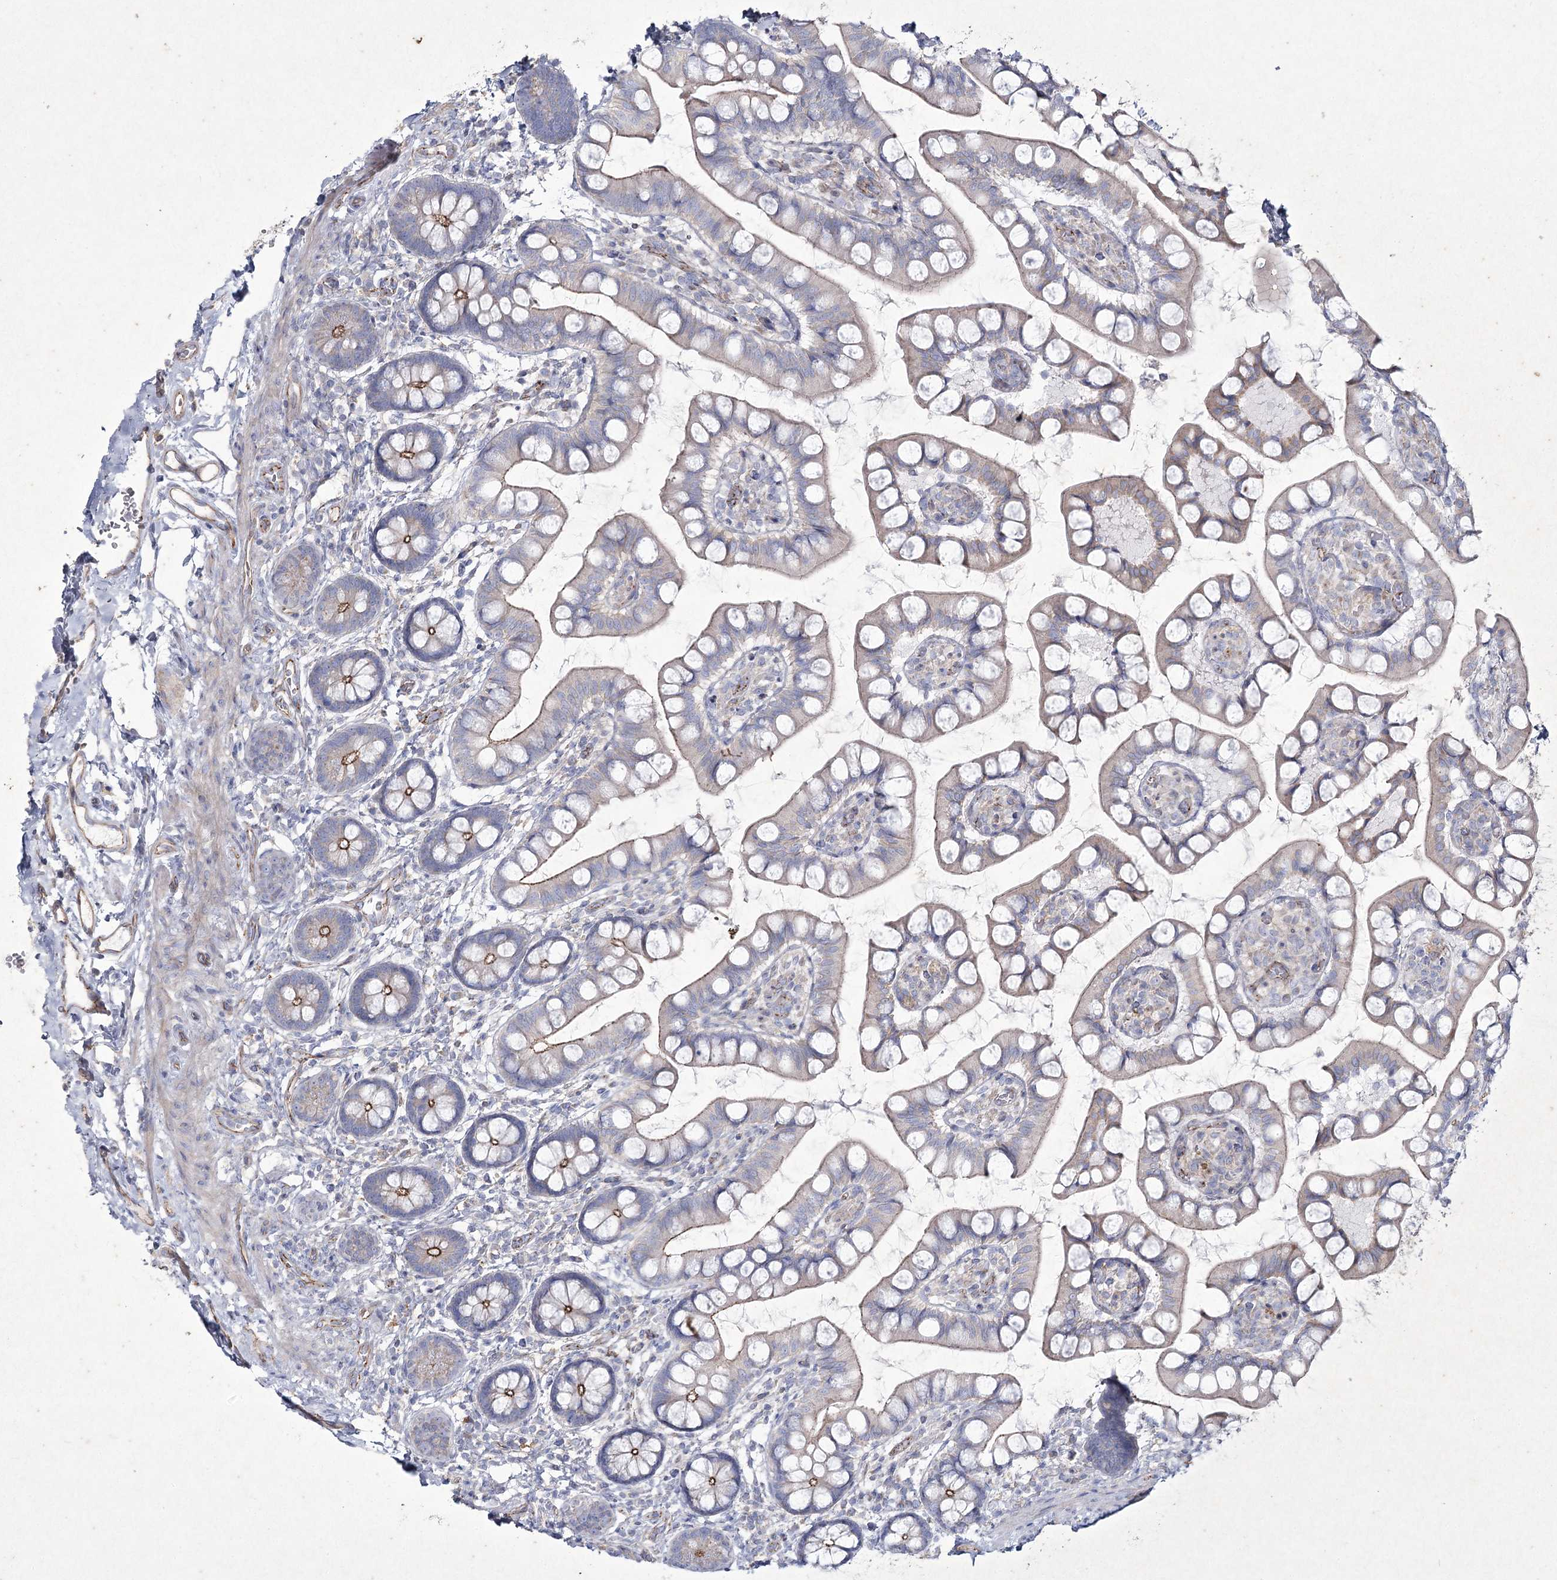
{"staining": {"intensity": "moderate", "quantity": "<25%", "location": "cytoplasmic/membranous"}, "tissue": "small intestine", "cell_type": "Glandular cells", "image_type": "normal", "snomed": [{"axis": "morphology", "description": "Normal tissue, NOS"}, {"axis": "topography", "description": "Small intestine"}], "caption": "IHC (DAB (3,3'-diaminobenzidine)) staining of normal small intestine displays moderate cytoplasmic/membranous protein expression in approximately <25% of glandular cells. (IHC, brightfield microscopy, high magnification).", "gene": "LDLRAD3", "patient": {"sex": "male", "age": 52}}